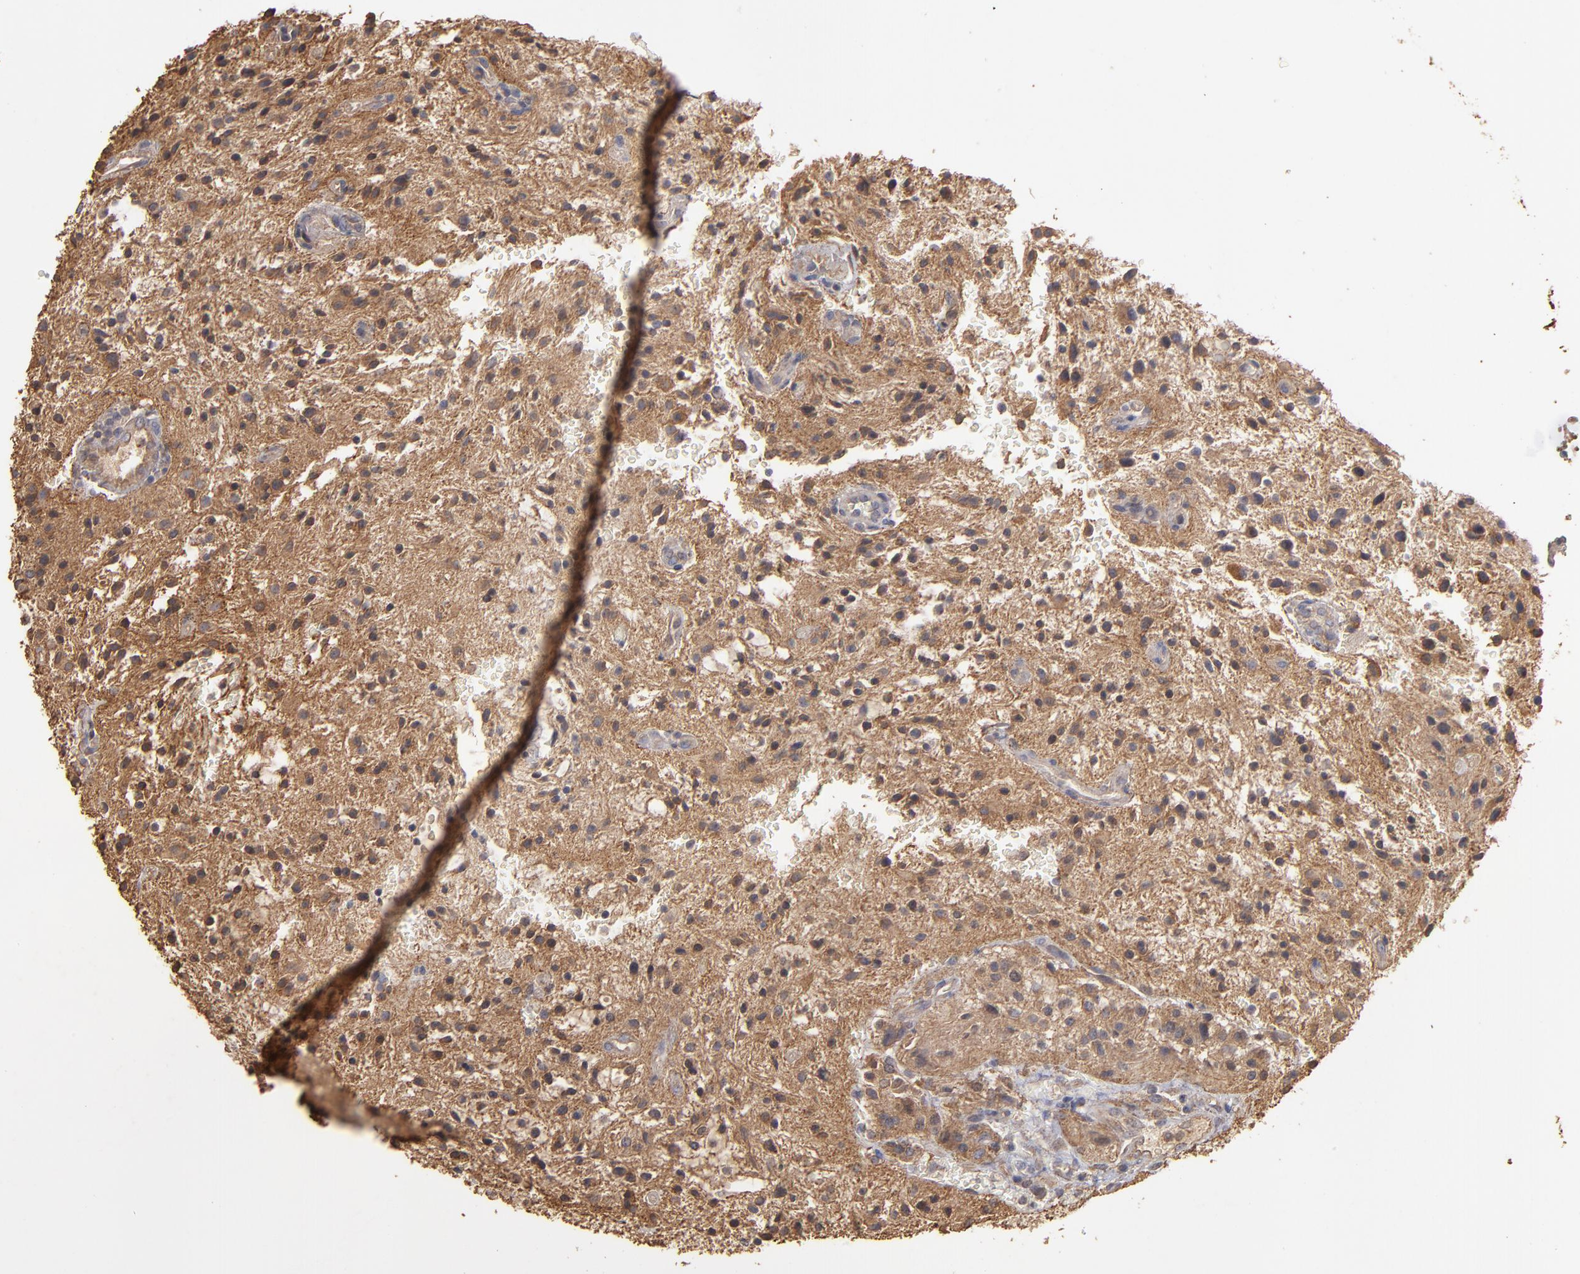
{"staining": {"intensity": "moderate", "quantity": "25%-75%", "location": "cytoplasmic/membranous"}, "tissue": "glioma", "cell_type": "Tumor cells", "image_type": "cancer", "snomed": [{"axis": "morphology", "description": "Glioma, malignant, NOS"}, {"axis": "topography", "description": "Cerebellum"}], "caption": "Brown immunohistochemical staining in human glioma displays moderate cytoplasmic/membranous positivity in approximately 25%-75% of tumor cells.", "gene": "DMD", "patient": {"sex": "female", "age": 10}}